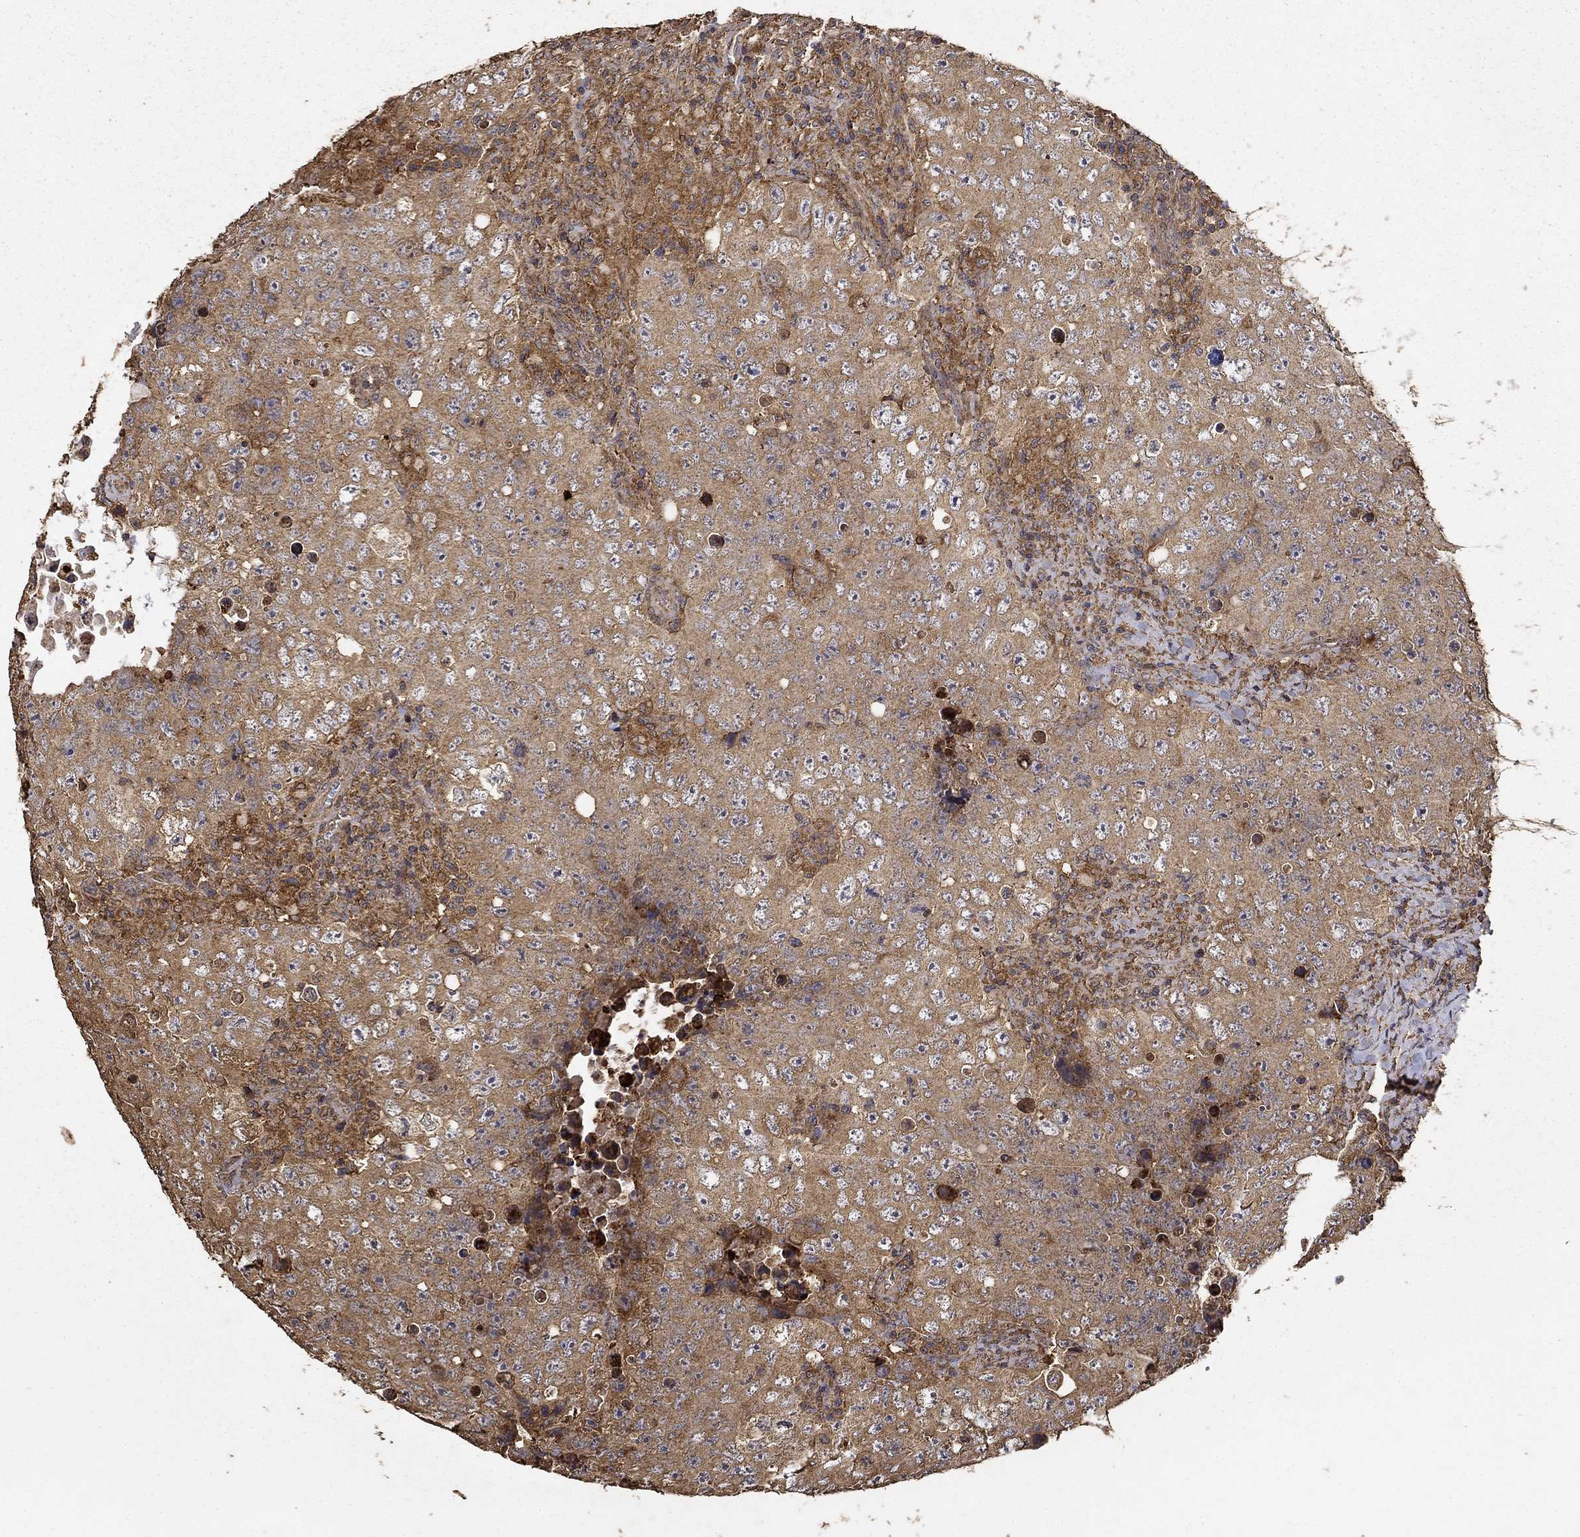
{"staining": {"intensity": "moderate", "quantity": ">75%", "location": "cytoplasmic/membranous"}, "tissue": "testis cancer", "cell_type": "Tumor cells", "image_type": "cancer", "snomed": [{"axis": "morphology", "description": "Seminoma, NOS"}, {"axis": "topography", "description": "Testis"}], "caption": "Tumor cells reveal medium levels of moderate cytoplasmic/membranous expression in approximately >75% of cells in human testis cancer (seminoma). Nuclei are stained in blue.", "gene": "IFRD1", "patient": {"sex": "male", "age": 34}}